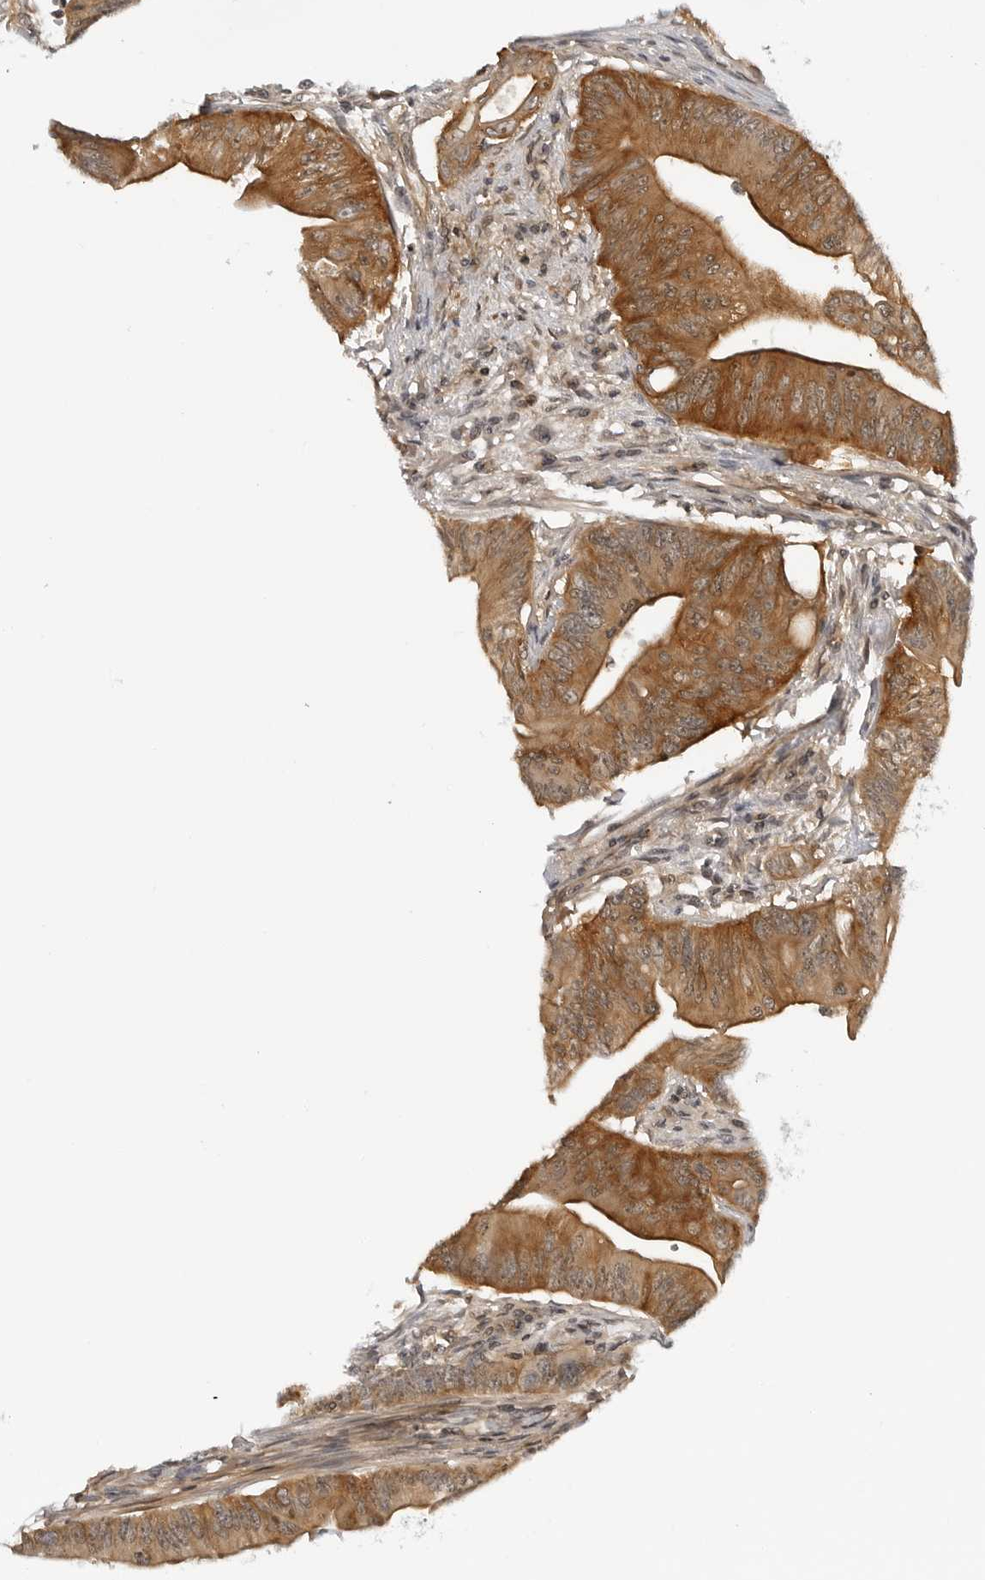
{"staining": {"intensity": "moderate", "quantity": ">75%", "location": "cytoplasmic/membranous"}, "tissue": "colorectal cancer", "cell_type": "Tumor cells", "image_type": "cancer", "snomed": [{"axis": "morphology", "description": "Adenoma, NOS"}, {"axis": "morphology", "description": "Adenocarcinoma, NOS"}, {"axis": "topography", "description": "Colon"}], "caption": "Protein staining shows moderate cytoplasmic/membranous positivity in approximately >75% of tumor cells in colorectal cancer.", "gene": "MAP2K5", "patient": {"sex": "male", "age": 79}}